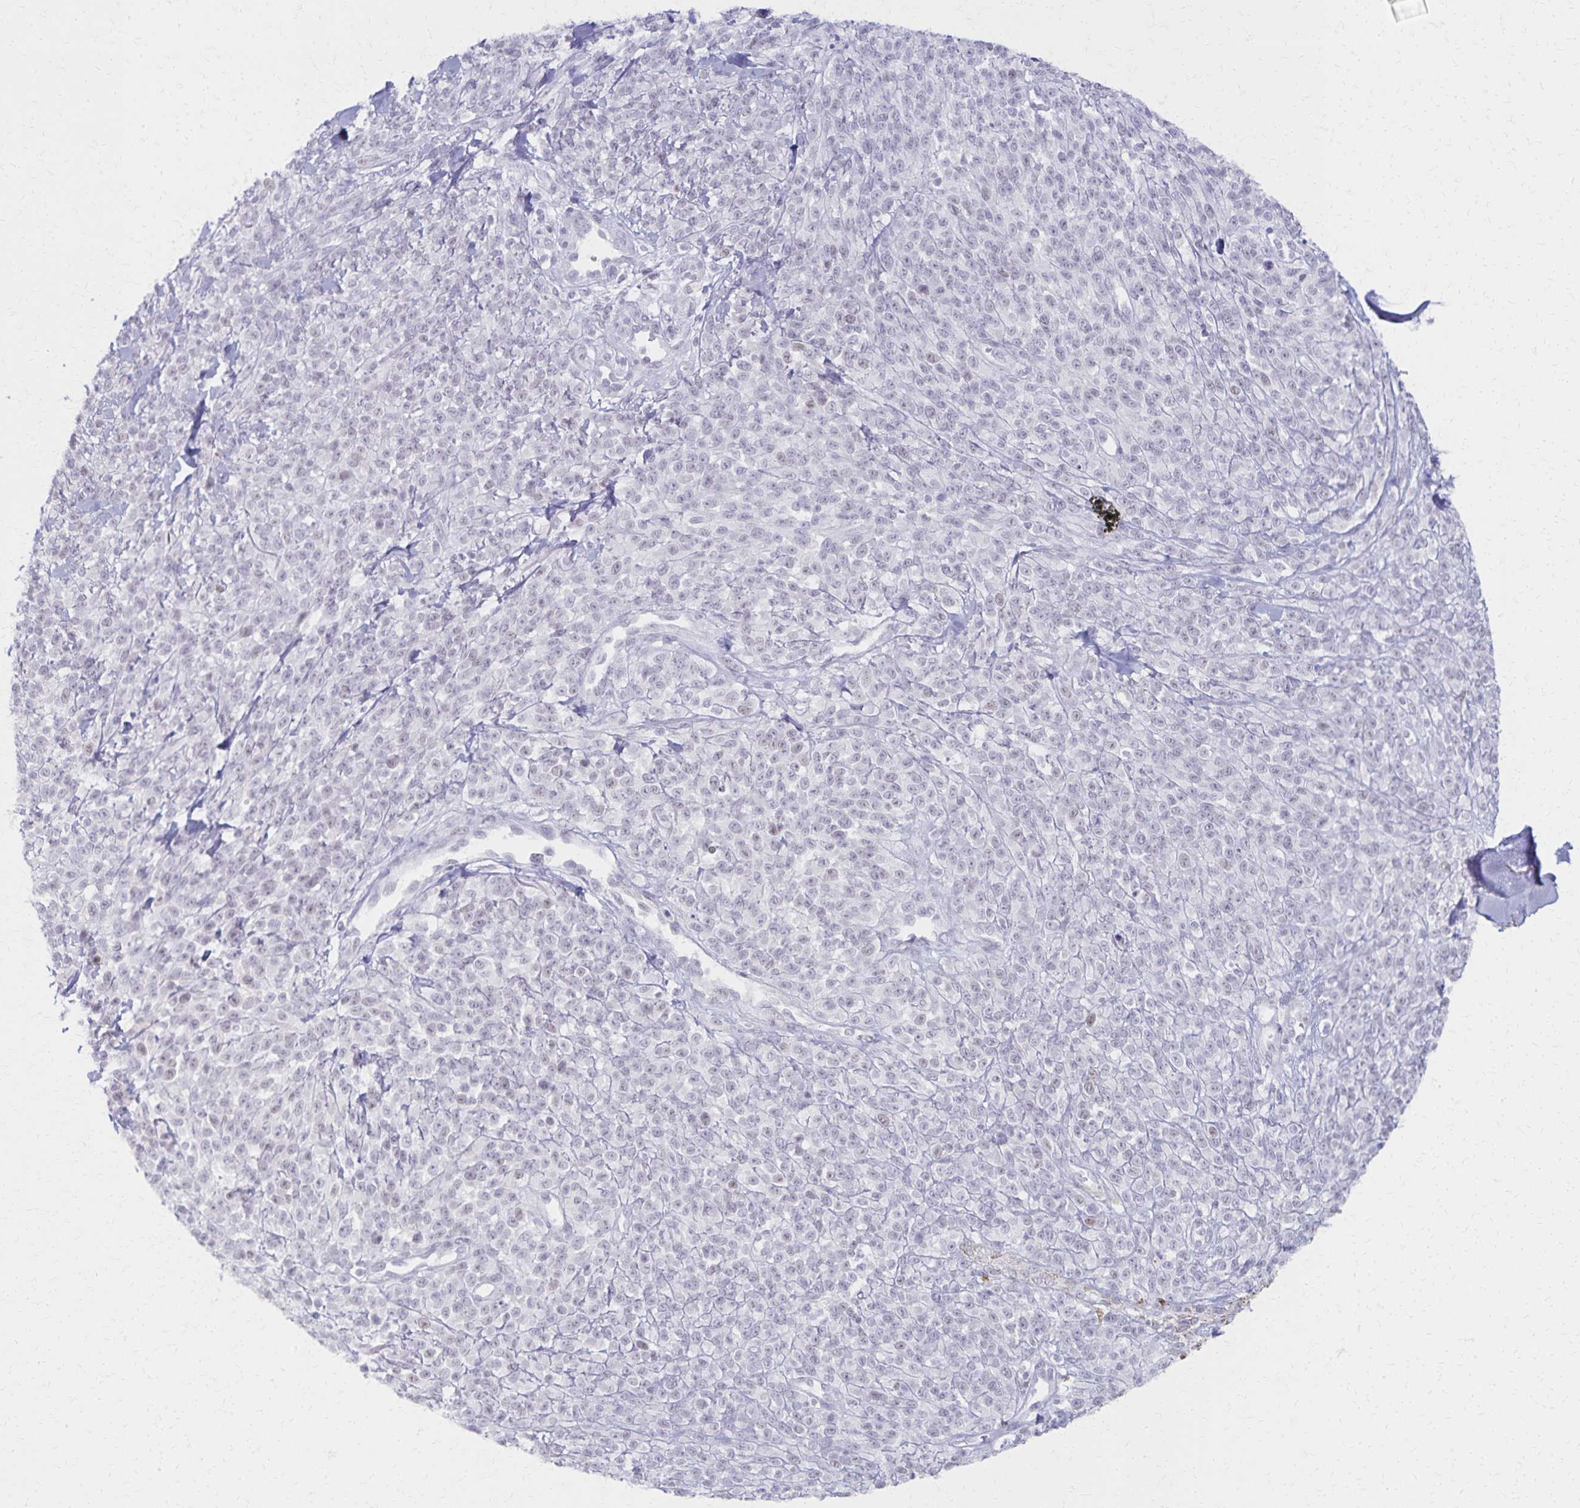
{"staining": {"intensity": "weak", "quantity": "<25%", "location": "nuclear"}, "tissue": "melanoma", "cell_type": "Tumor cells", "image_type": "cancer", "snomed": [{"axis": "morphology", "description": "Malignant melanoma, NOS"}, {"axis": "topography", "description": "Skin"}, {"axis": "topography", "description": "Skin of trunk"}], "caption": "Immunohistochemical staining of human malignant melanoma exhibits no significant expression in tumor cells.", "gene": "MORC4", "patient": {"sex": "male", "age": 74}}